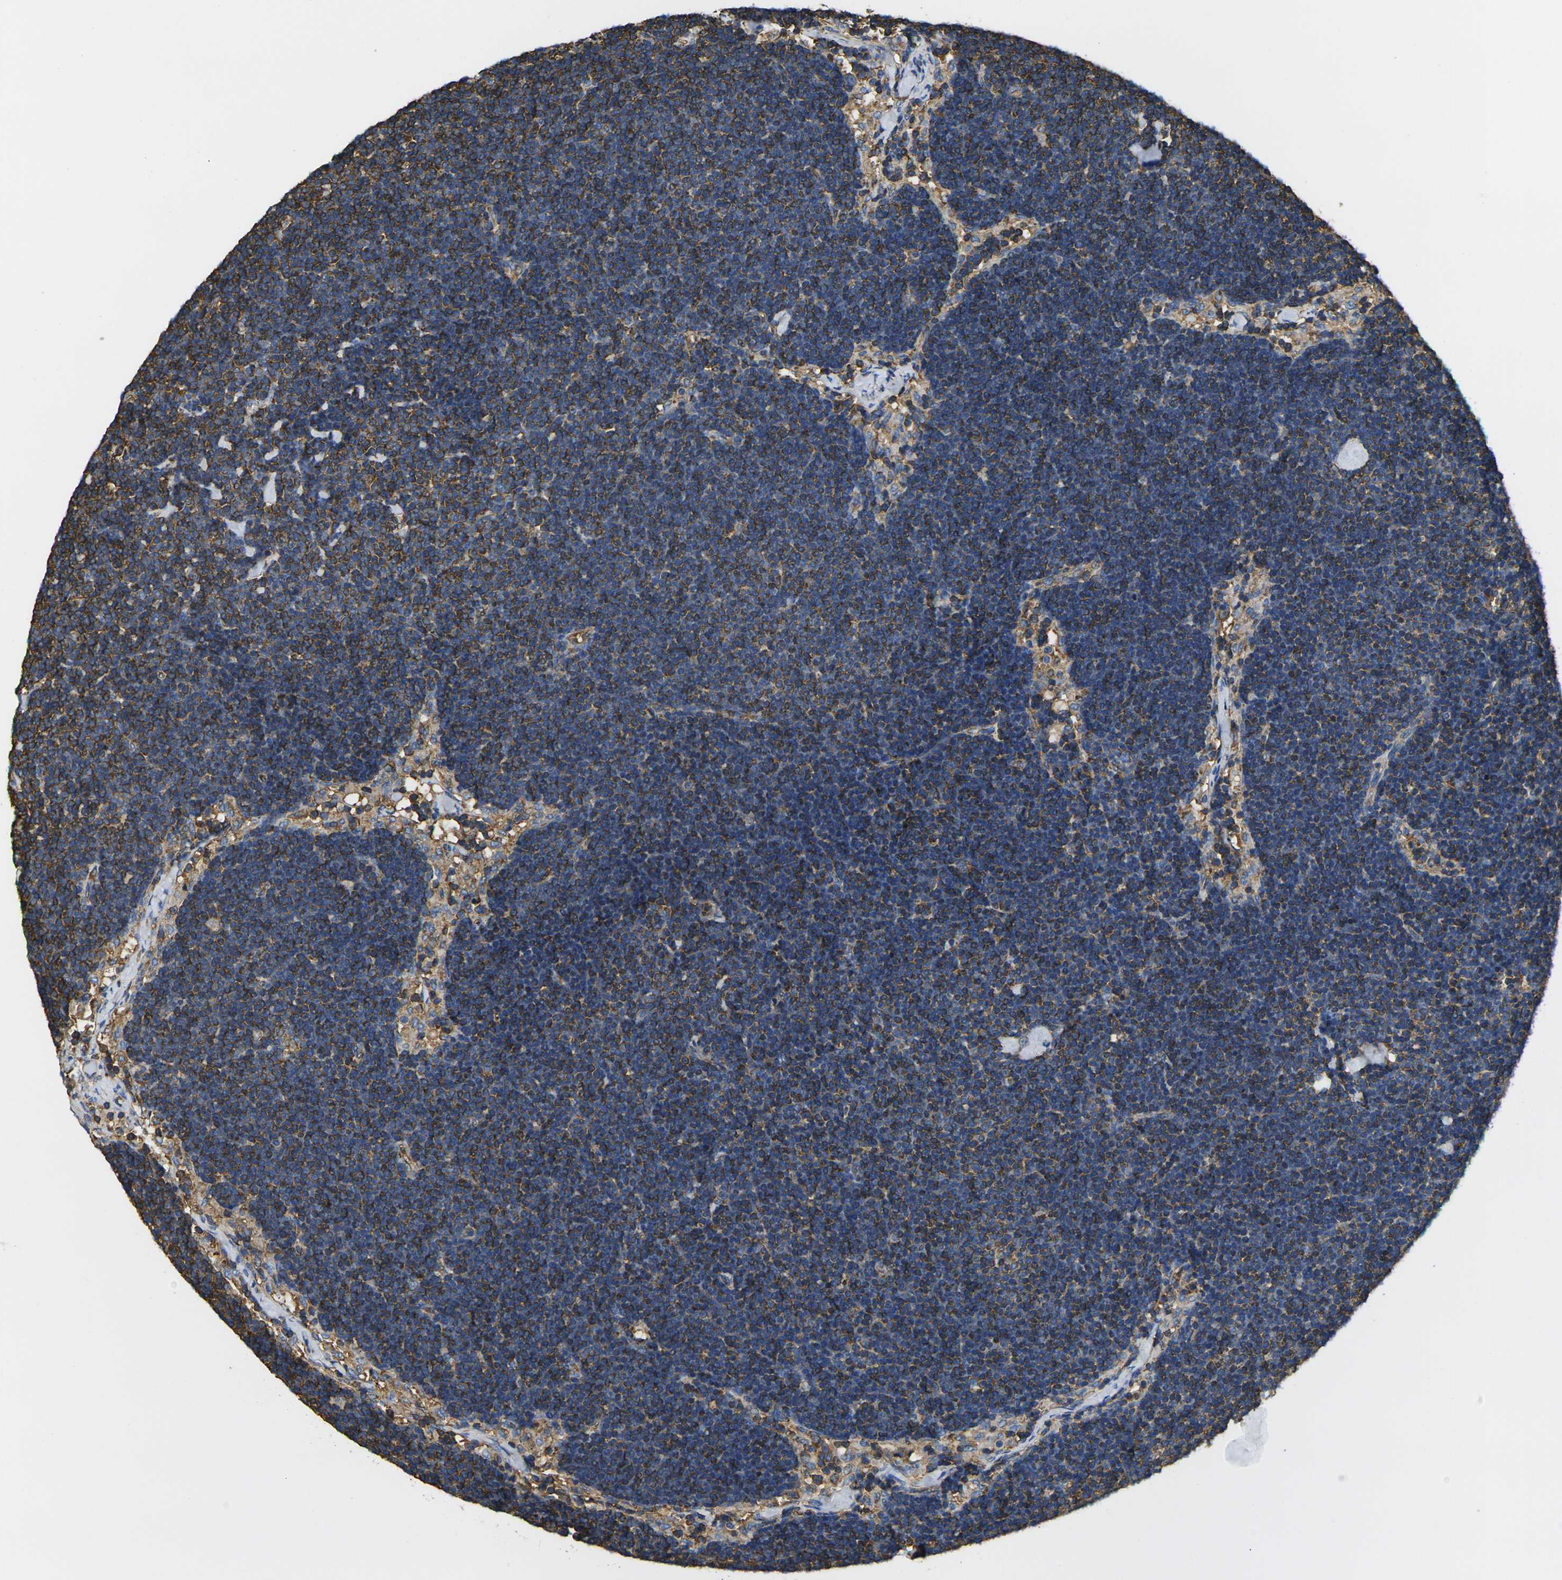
{"staining": {"intensity": "moderate", "quantity": ">75%", "location": "cytoplasmic/membranous"}, "tissue": "lymph node", "cell_type": "Germinal center cells", "image_type": "normal", "snomed": [{"axis": "morphology", "description": "Normal tissue, NOS"}, {"axis": "topography", "description": "Lymph node"}], "caption": "Protein analysis of normal lymph node reveals moderate cytoplasmic/membranous positivity in approximately >75% of germinal center cells. The staining is performed using DAB brown chromogen to label protein expression. The nuclei are counter-stained blue using hematoxylin.", "gene": "FAM110D", "patient": {"sex": "male", "age": 63}}